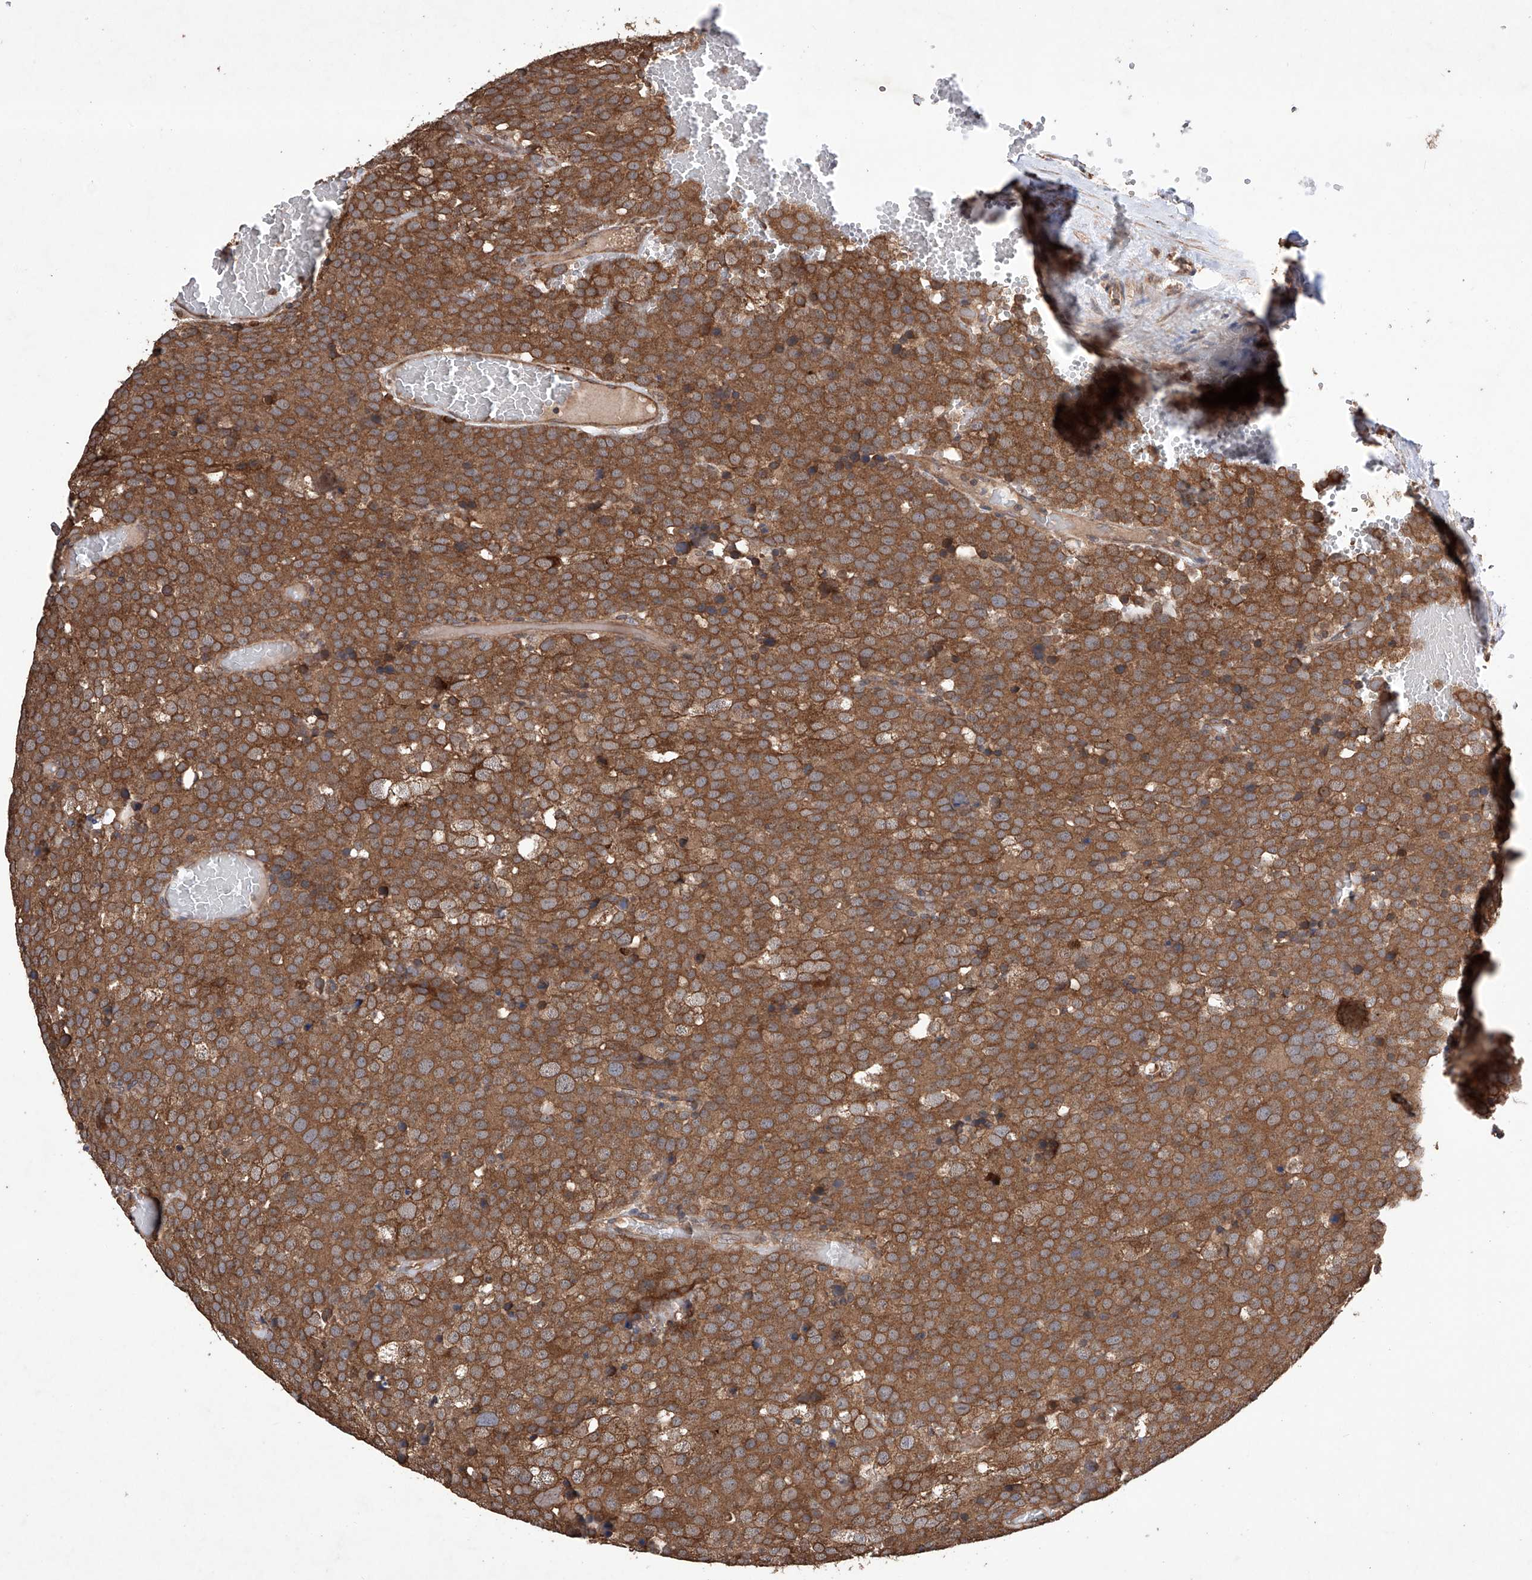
{"staining": {"intensity": "moderate", "quantity": ">75%", "location": "cytoplasmic/membranous"}, "tissue": "testis cancer", "cell_type": "Tumor cells", "image_type": "cancer", "snomed": [{"axis": "morphology", "description": "Seminoma, NOS"}, {"axis": "topography", "description": "Testis"}], "caption": "Protein expression analysis of human seminoma (testis) reveals moderate cytoplasmic/membranous positivity in about >75% of tumor cells.", "gene": "LURAP1", "patient": {"sex": "male", "age": 71}}